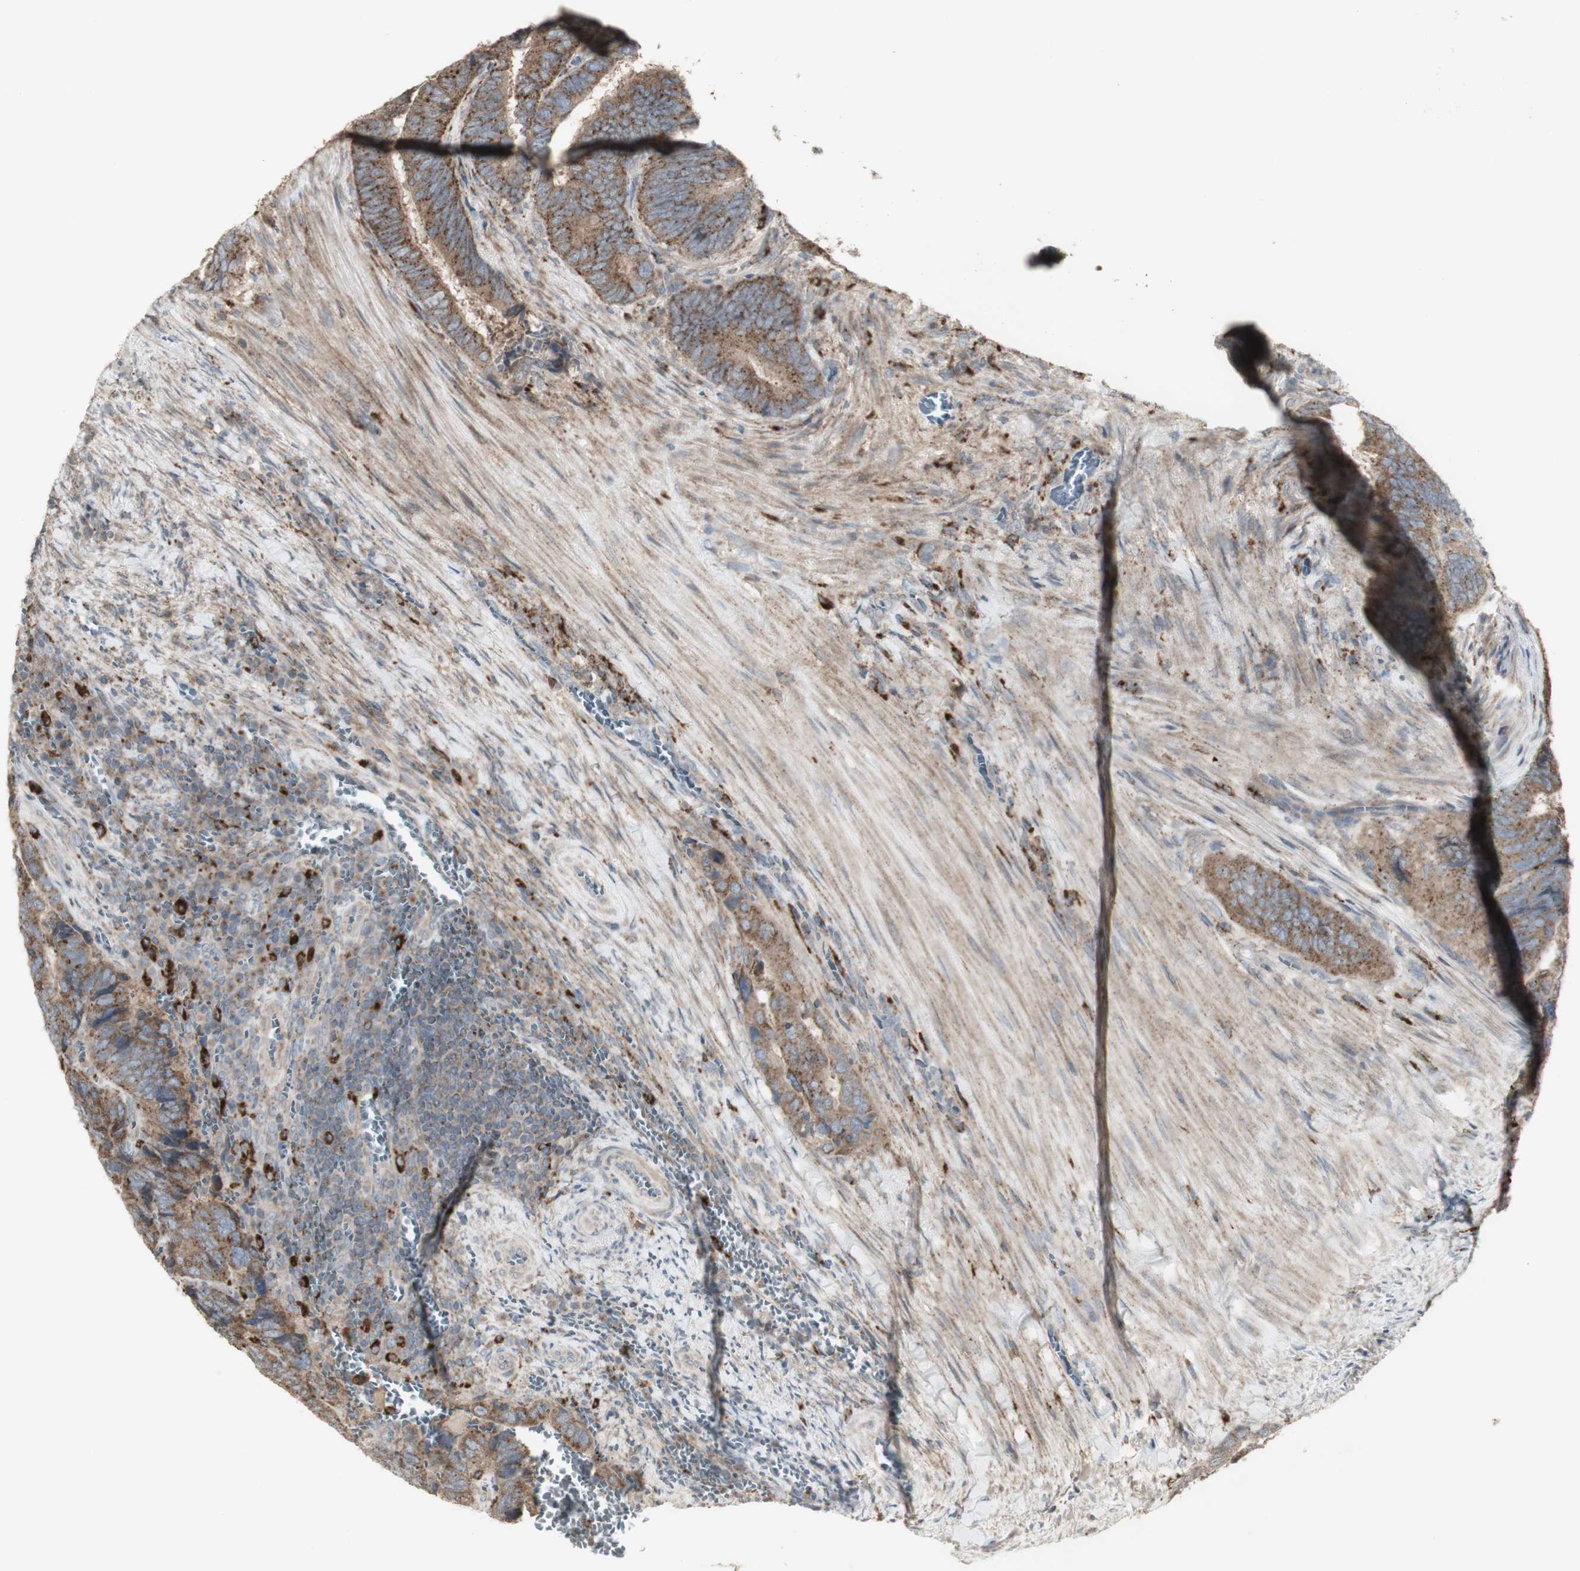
{"staining": {"intensity": "moderate", "quantity": ">75%", "location": "cytoplasmic/membranous"}, "tissue": "colorectal cancer", "cell_type": "Tumor cells", "image_type": "cancer", "snomed": [{"axis": "morphology", "description": "Adenocarcinoma, NOS"}, {"axis": "topography", "description": "Colon"}], "caption": "Colorectal cancer (adenocarcinoma) tissue demonstrates moderate cytoplasmic/membranous expression in about >75% of tumor cells, visualized by immunohistochemistry.", "gene": "ATP6V1E1", "patient": {"sex": "male", "age": 72}}